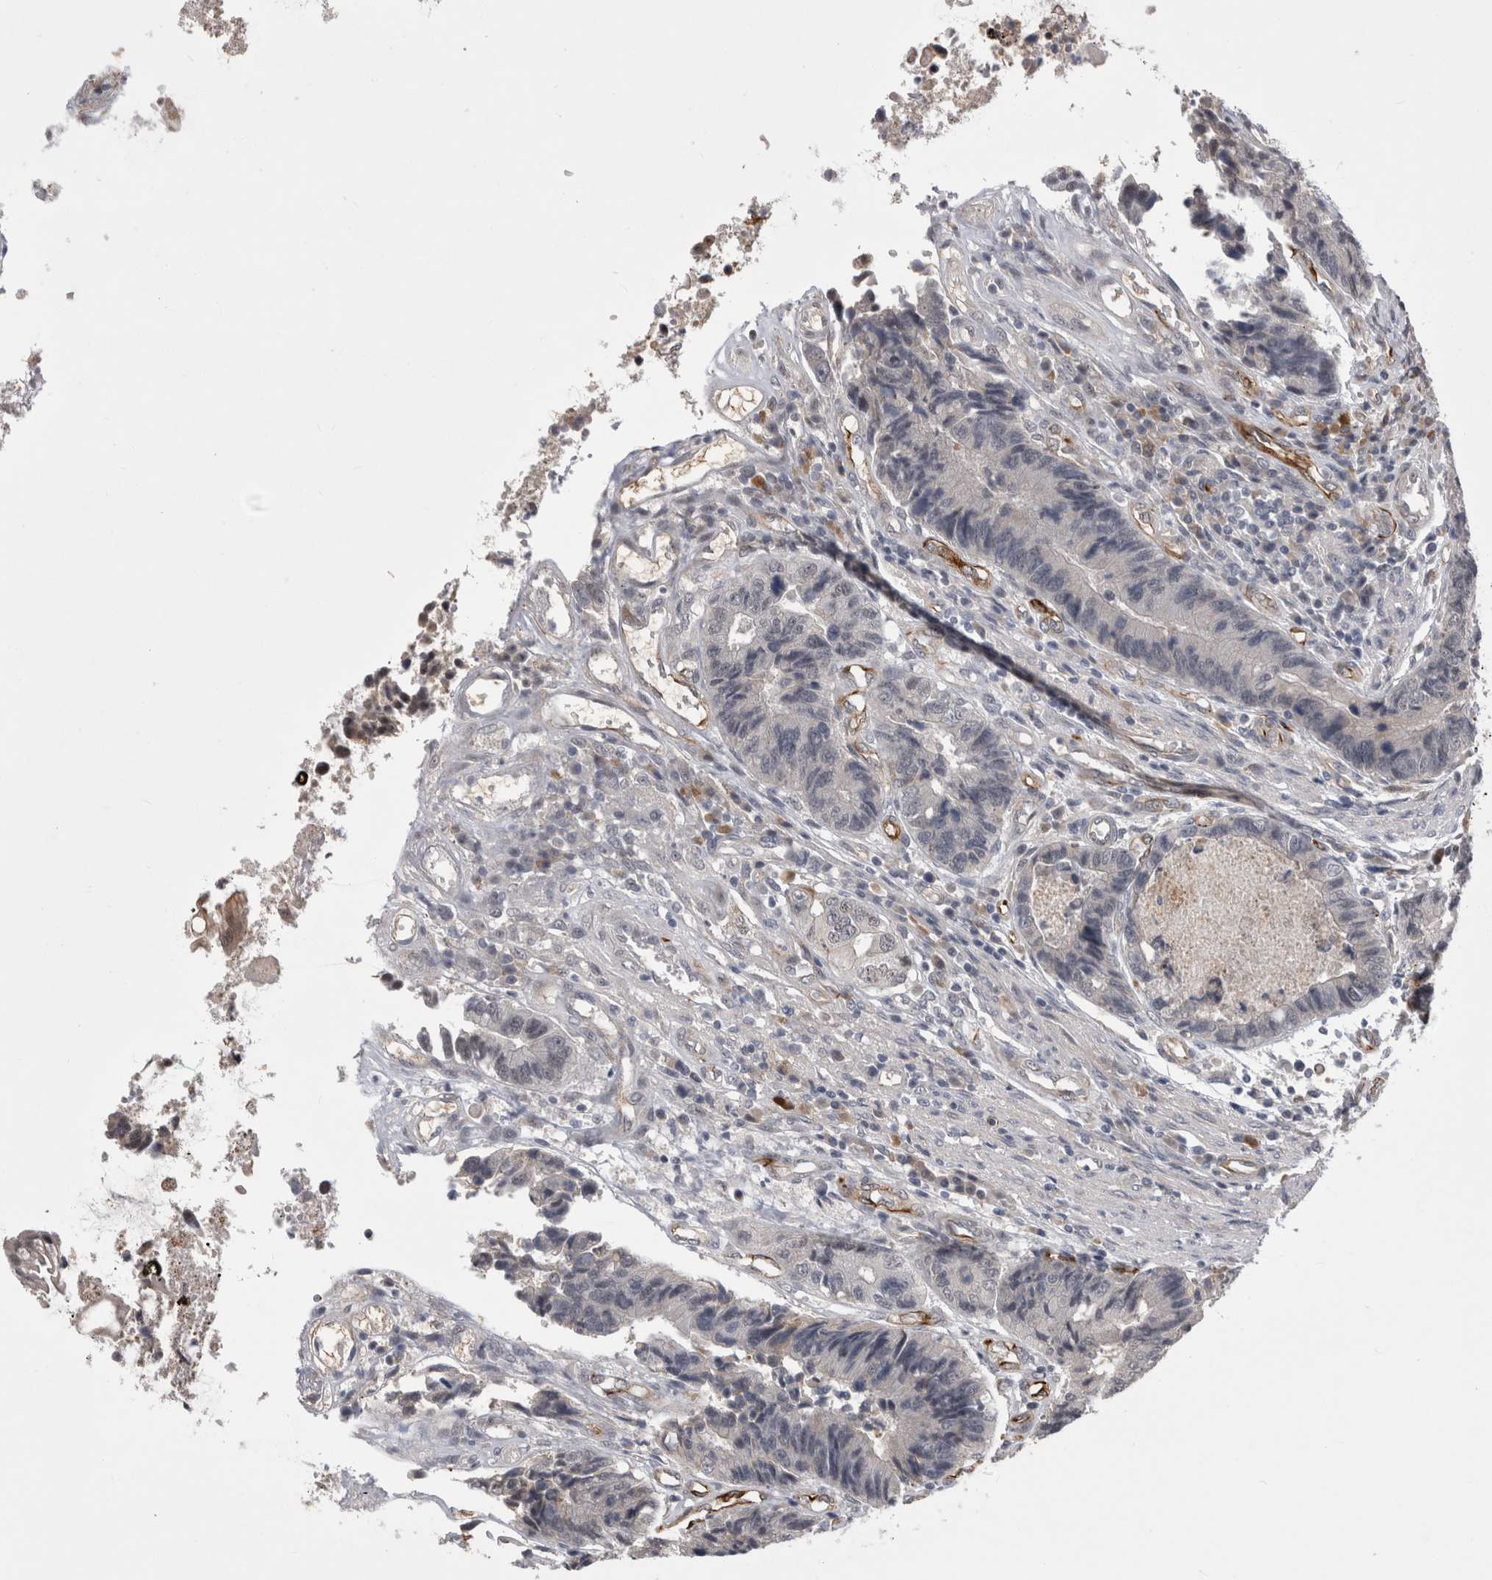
{"staining": {"intensity": "negative", "quantity": "none", "location": "none"}, "tissue": "colorectal cancer", "cell_type": "Tumor cells", "image_type": "cancer", "snomed": [{"axis": "morphology", "description": "Adenocarcinoma, NOS"}, {"axis": "topography", "description": "Rectum"}], "caption": "The IHC photomicrograph has no significant staining in tumor cells of colorectal cancer (adenocarcinoma) tissue.", "gene": "FAM83H", "patient": {"sex": "male", "age": 84}}